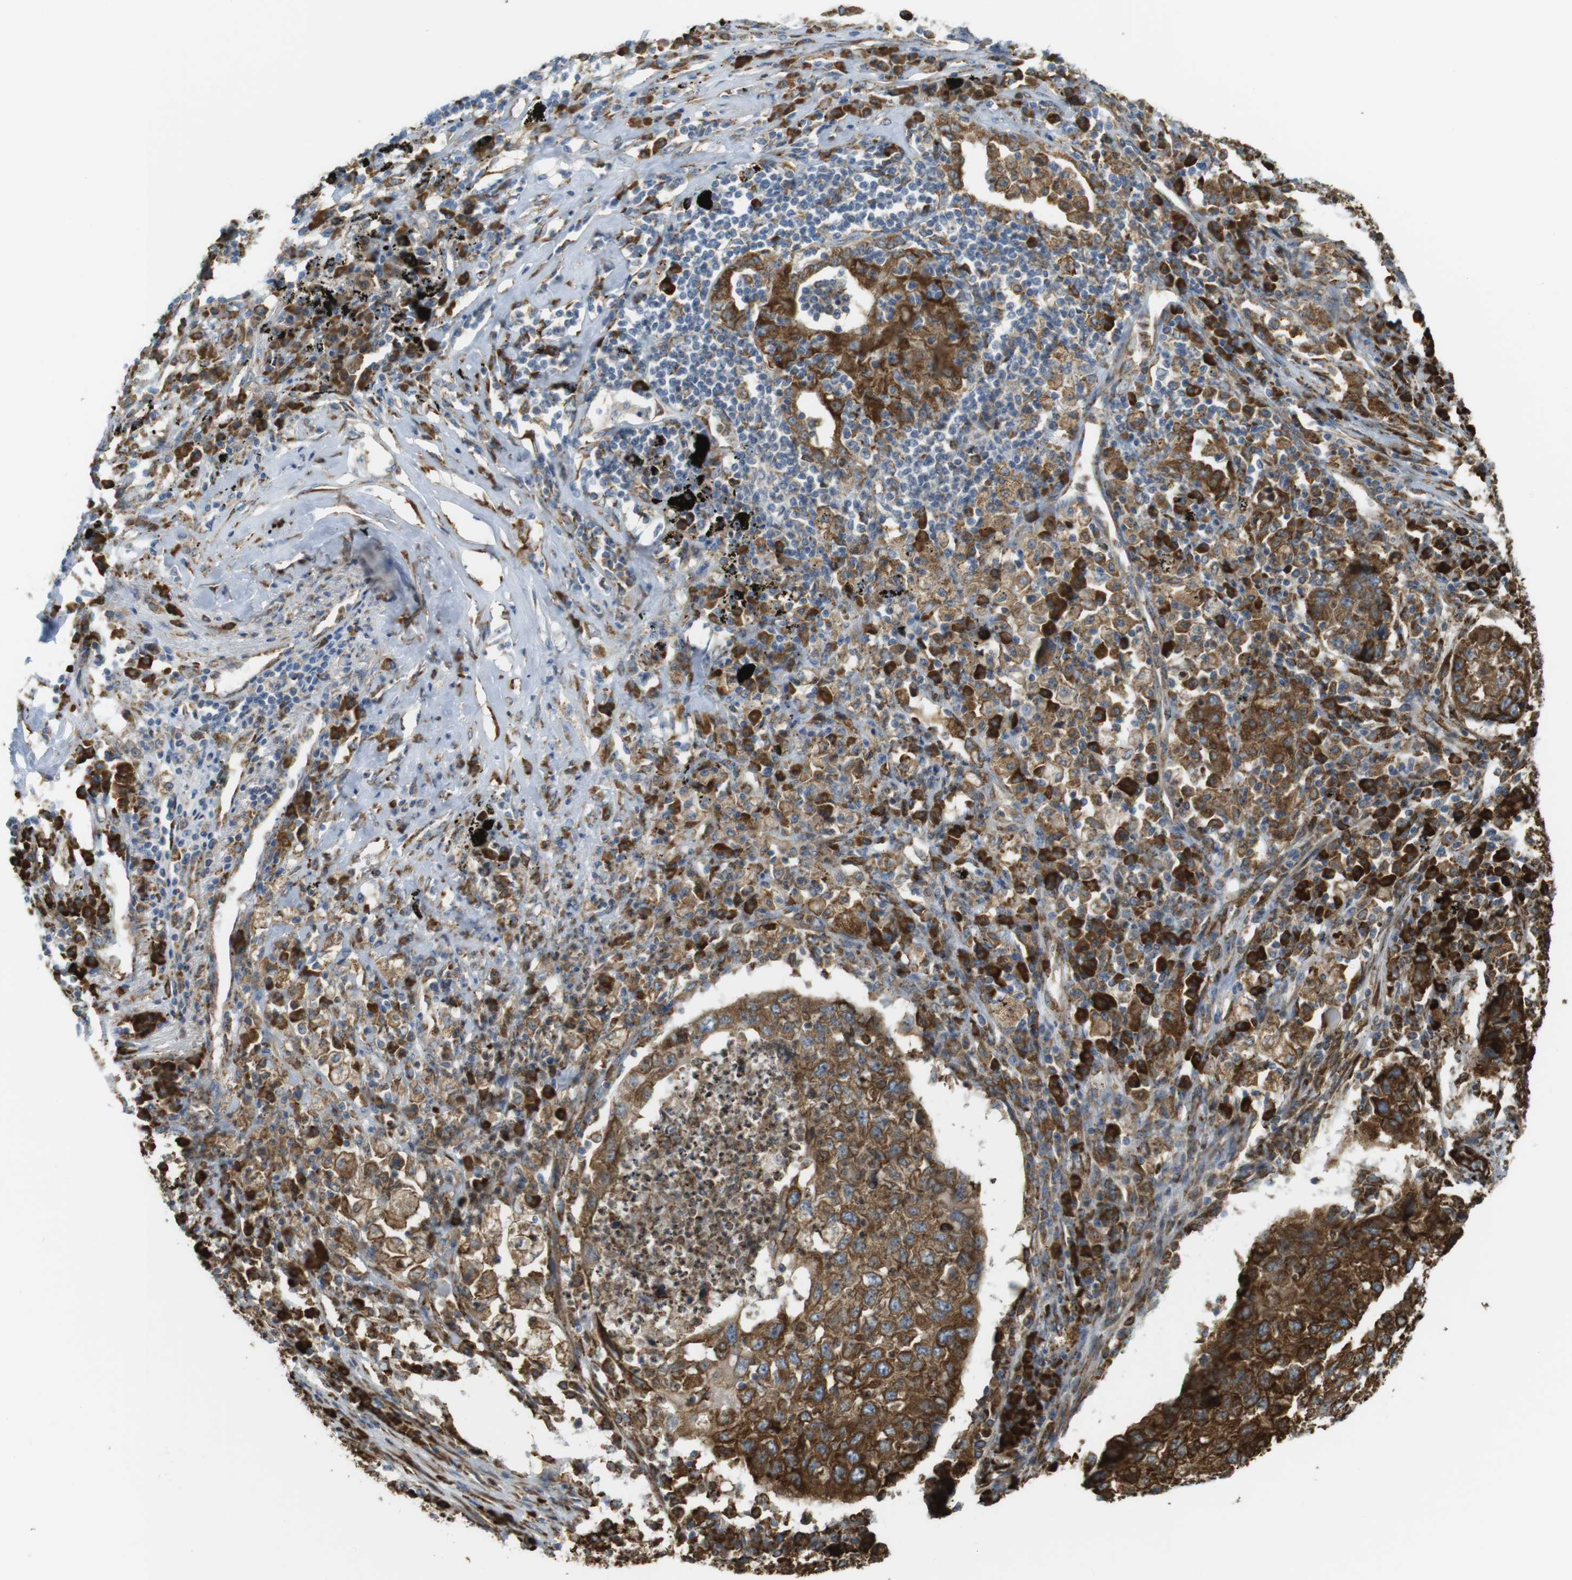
{"staining": {"intensity": "strong", "quantity": ">75%", "location": "cytoplasmic/membranous"}, "tissue": "lung cancer", "cell_type": "Tumor cells", "image_type": "cancer", "snomed": [{"axis": "morphology", "description": "Squamous cell carcinoma, NOS"}, {"axis": "topography", "description": "Lung"}], "caption": "Immunohistochemical staining of human lung cancer (squamous cell carcinoma) exhibits high levels of strong cytoplasmic/membranous expression in about >75% of tumor cells.", "gene": "MBOAT2", "patient": {"sex": "female", "age": 63}}